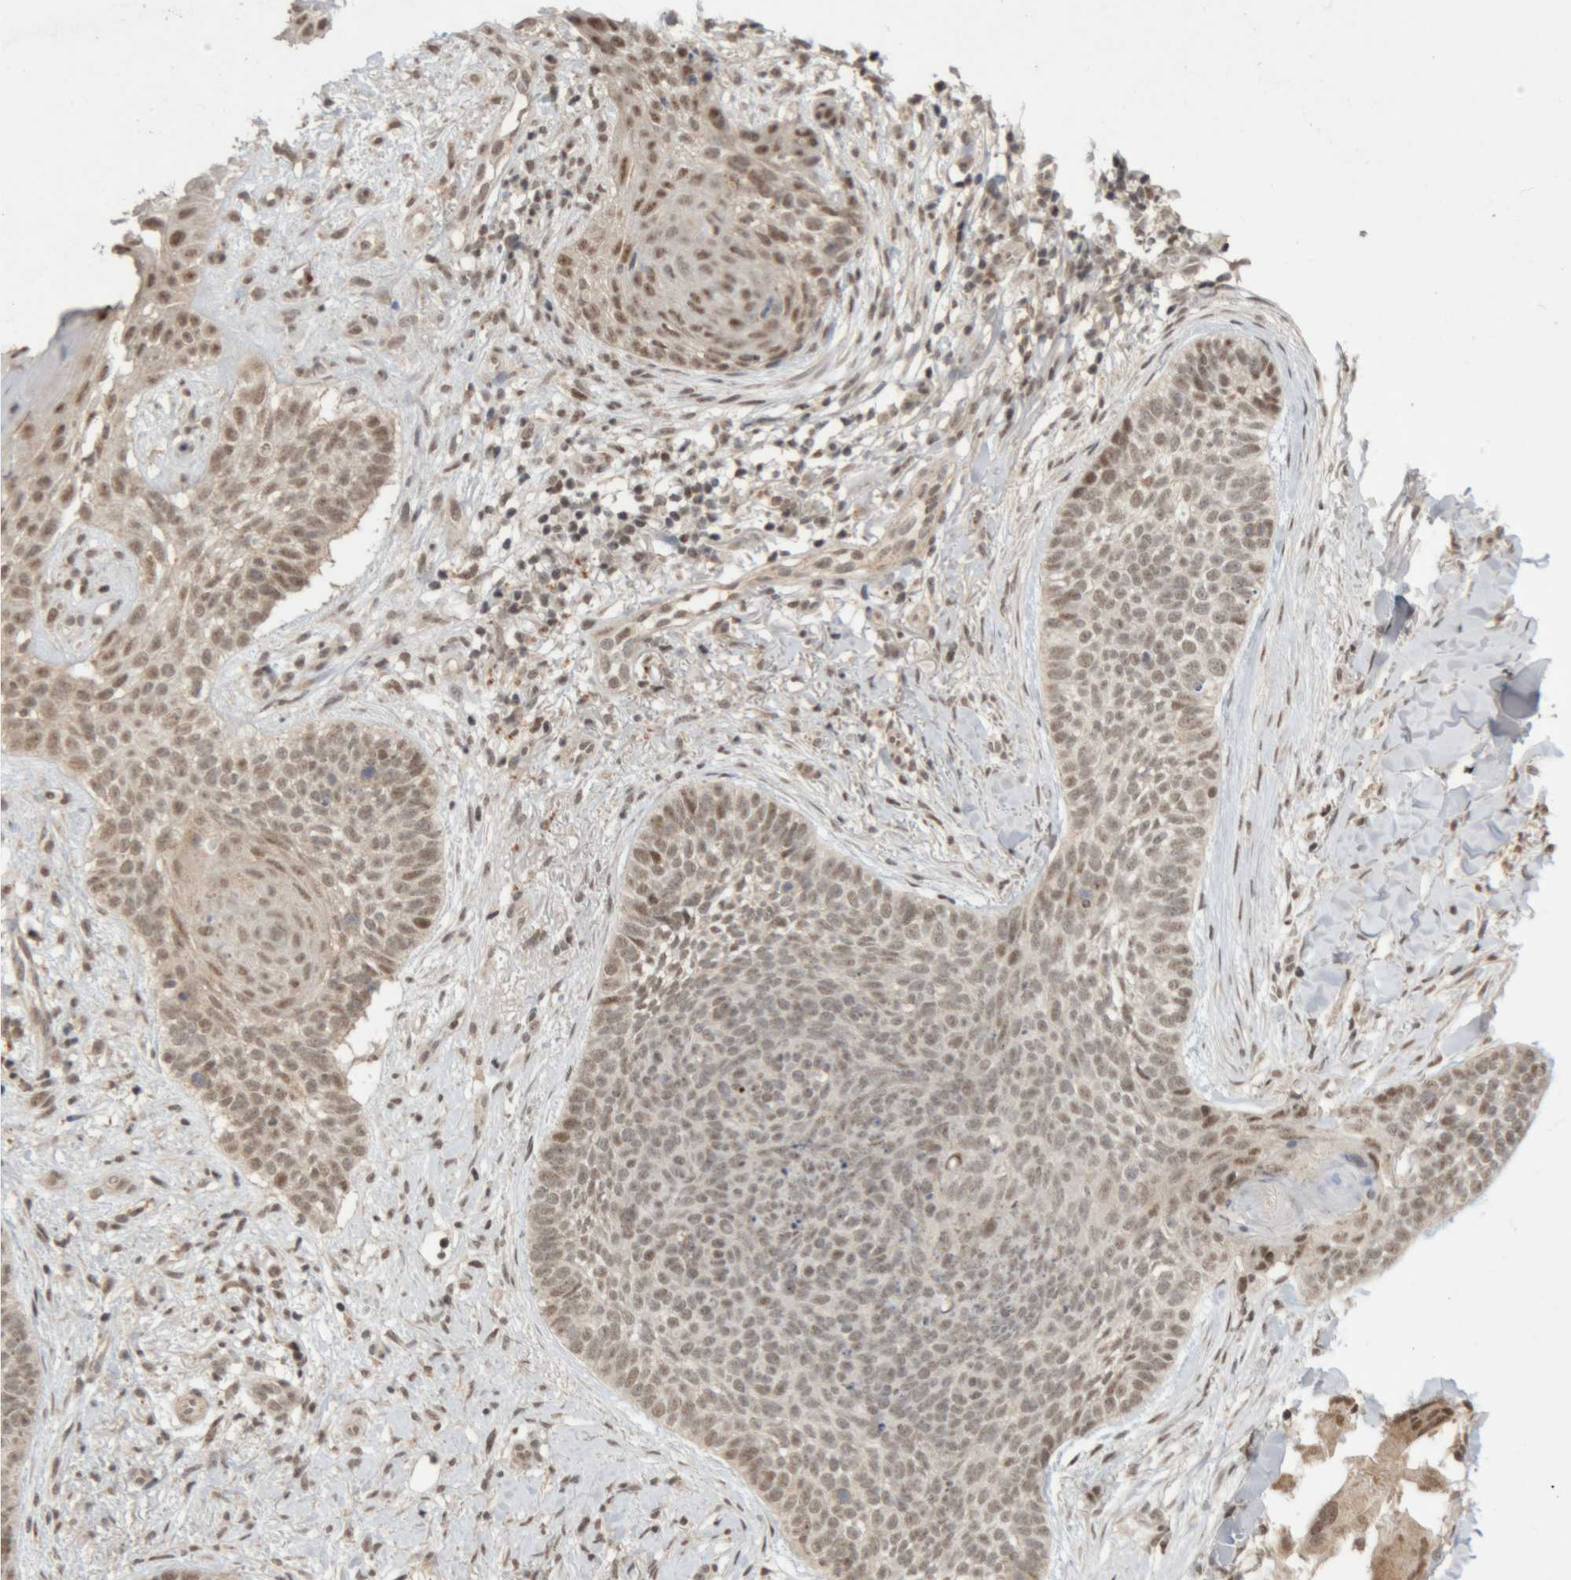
{"staining": {"intensity": "weak", "quantity": "25%-75%", "location": "nuclear"}, "tissue": "skin cancer", "cell_type": "Tumor cells", "image_type": "cancer", "snomed": [{"axis": "morphology", "description": "Normal tissue, NOS"}, {"axis": "morphology", "description": "Basal cell carcinoma"}, {"axis": "topography", "description": "Skin"}], "caption": "The image reveals staining of skin cancer, revealing weak nuclear protein expression (brown color) within tumor cells. (DAB (3,3'-diaminobenzidine) IHC with brightfield microscopy, high magnification).", "gene": "KEAP1", "patient": {"sex": "male", "age": 67}}